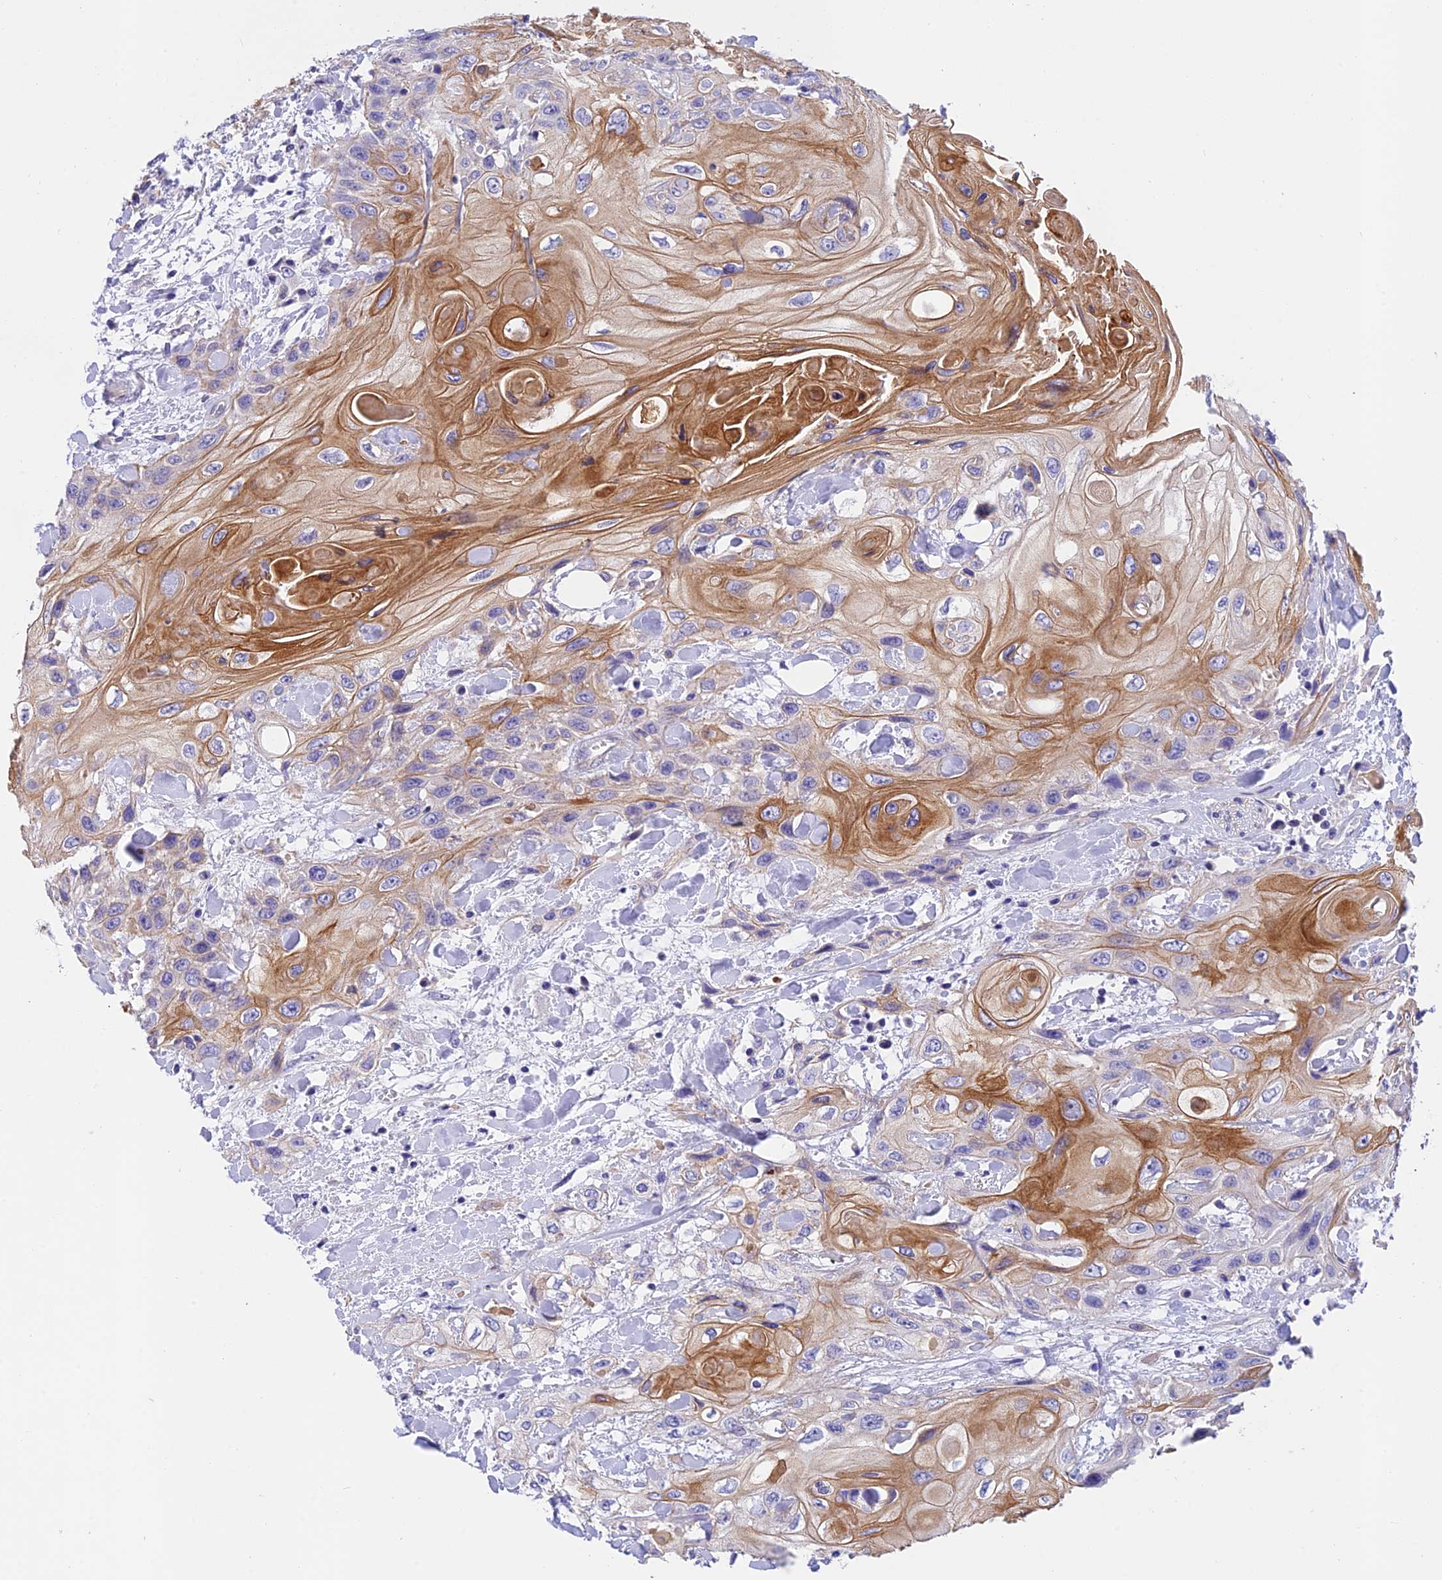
{"staining": {"intensity": "moderate", "quantity": "<25%", "location": "cytoplasmic/membranous"}, "tissue": "head and neck cancer", "cell_type": "Tumor cells", "image_type": "cancer", "snomed": [{"axis": "morphology", "description": "Squamous cell carcinoma, NOS"}, {"axis": "topography", "description": "Head-Neck"}], "caption": "About <25% of tumor cells in head and neck squamous cell carcinoma exhibit moderate cytoplasmic/membranous protein expression as visualized by brown immunohistochemical staining.", "gene": "C17orf67", "patient": {"sex": "female", "age": 43}}